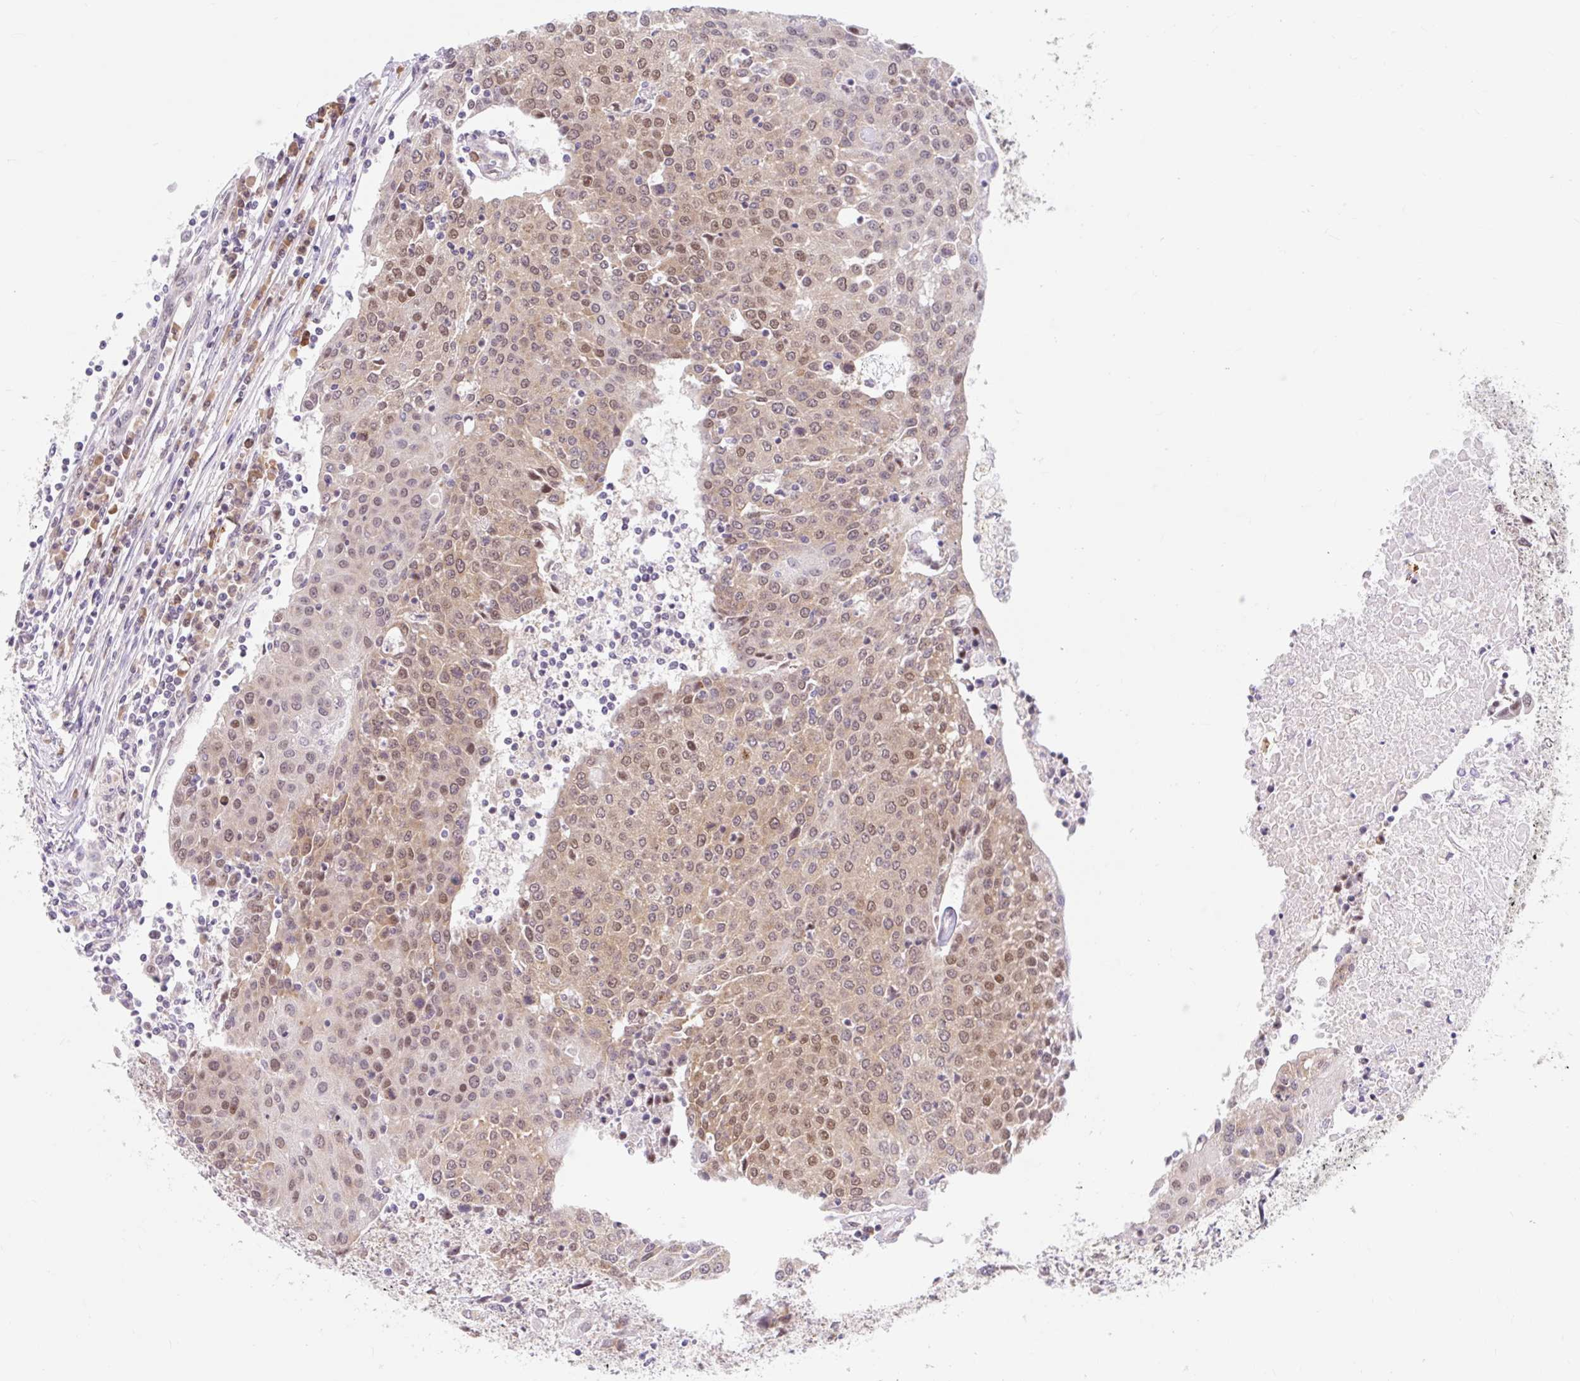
{"staining": {"intensity": "moderate", "quantity": ">75%", "location": "cytoplasmic/membranous"}, "tissue": "urothelial cancer", "cell_type": "Tumor cells", "image_type": "cancer", "snomed": [{"axis": "morphology", "description": "Urothelial carcinoma, High grade"}, {"axis": "topography", "description": "Urinary bladder"}], "caption": "A brown stain highlights moderate cytoplasmic/membranous expression of a protein in human urothelial carcinoma (high-grade) tumor cells. The staining was performed using DAB (3,3'-diaminobenzidine), with brown indicating positive protein expression. Nuclei are stained blue with hematoxylin.", "gene": "SRSF10", "patient": {"sex": "female", "age": 85}}